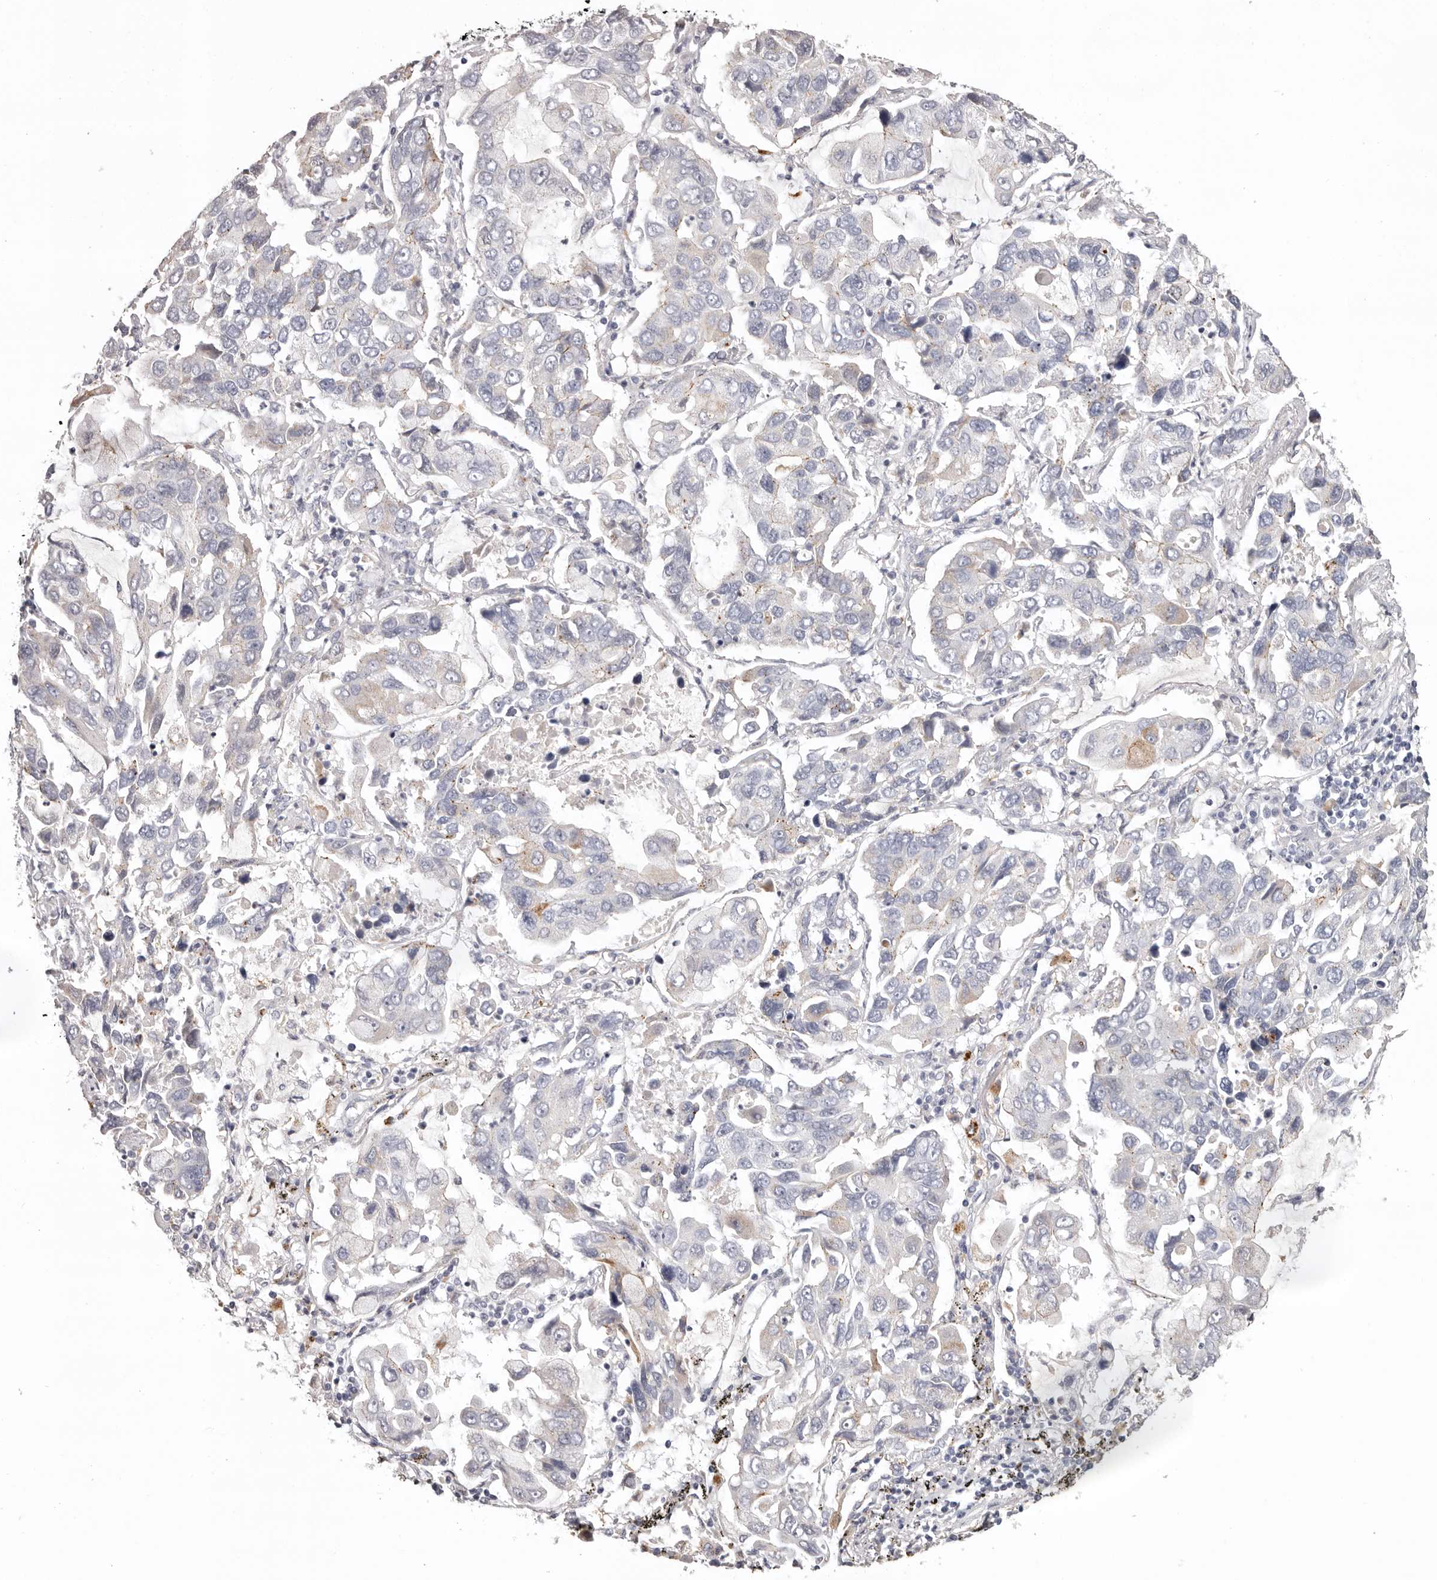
{"staining": {"intensity": "weak", "quantity": "<25%", "location": "cytoplasmic/membranous"}, "tissue": "lung cancer", "cell_type": "Tumor cells", "image_type": "cancer", "snomed": [{"axis": "morphology", "description": "Adenocarcinoma, NOS"}, {"axis": "topography", "description": "Lung"}], "caption": "IHC histopathology image of neoplastic tissue: human adenocarcinoma (lung) stained with DAB (3,3'-diaminobenzidine) displays no significant protein expression in tumor cells.", "gene": "PCDHB6", "patient": {"sex": "male", "age": 64}}